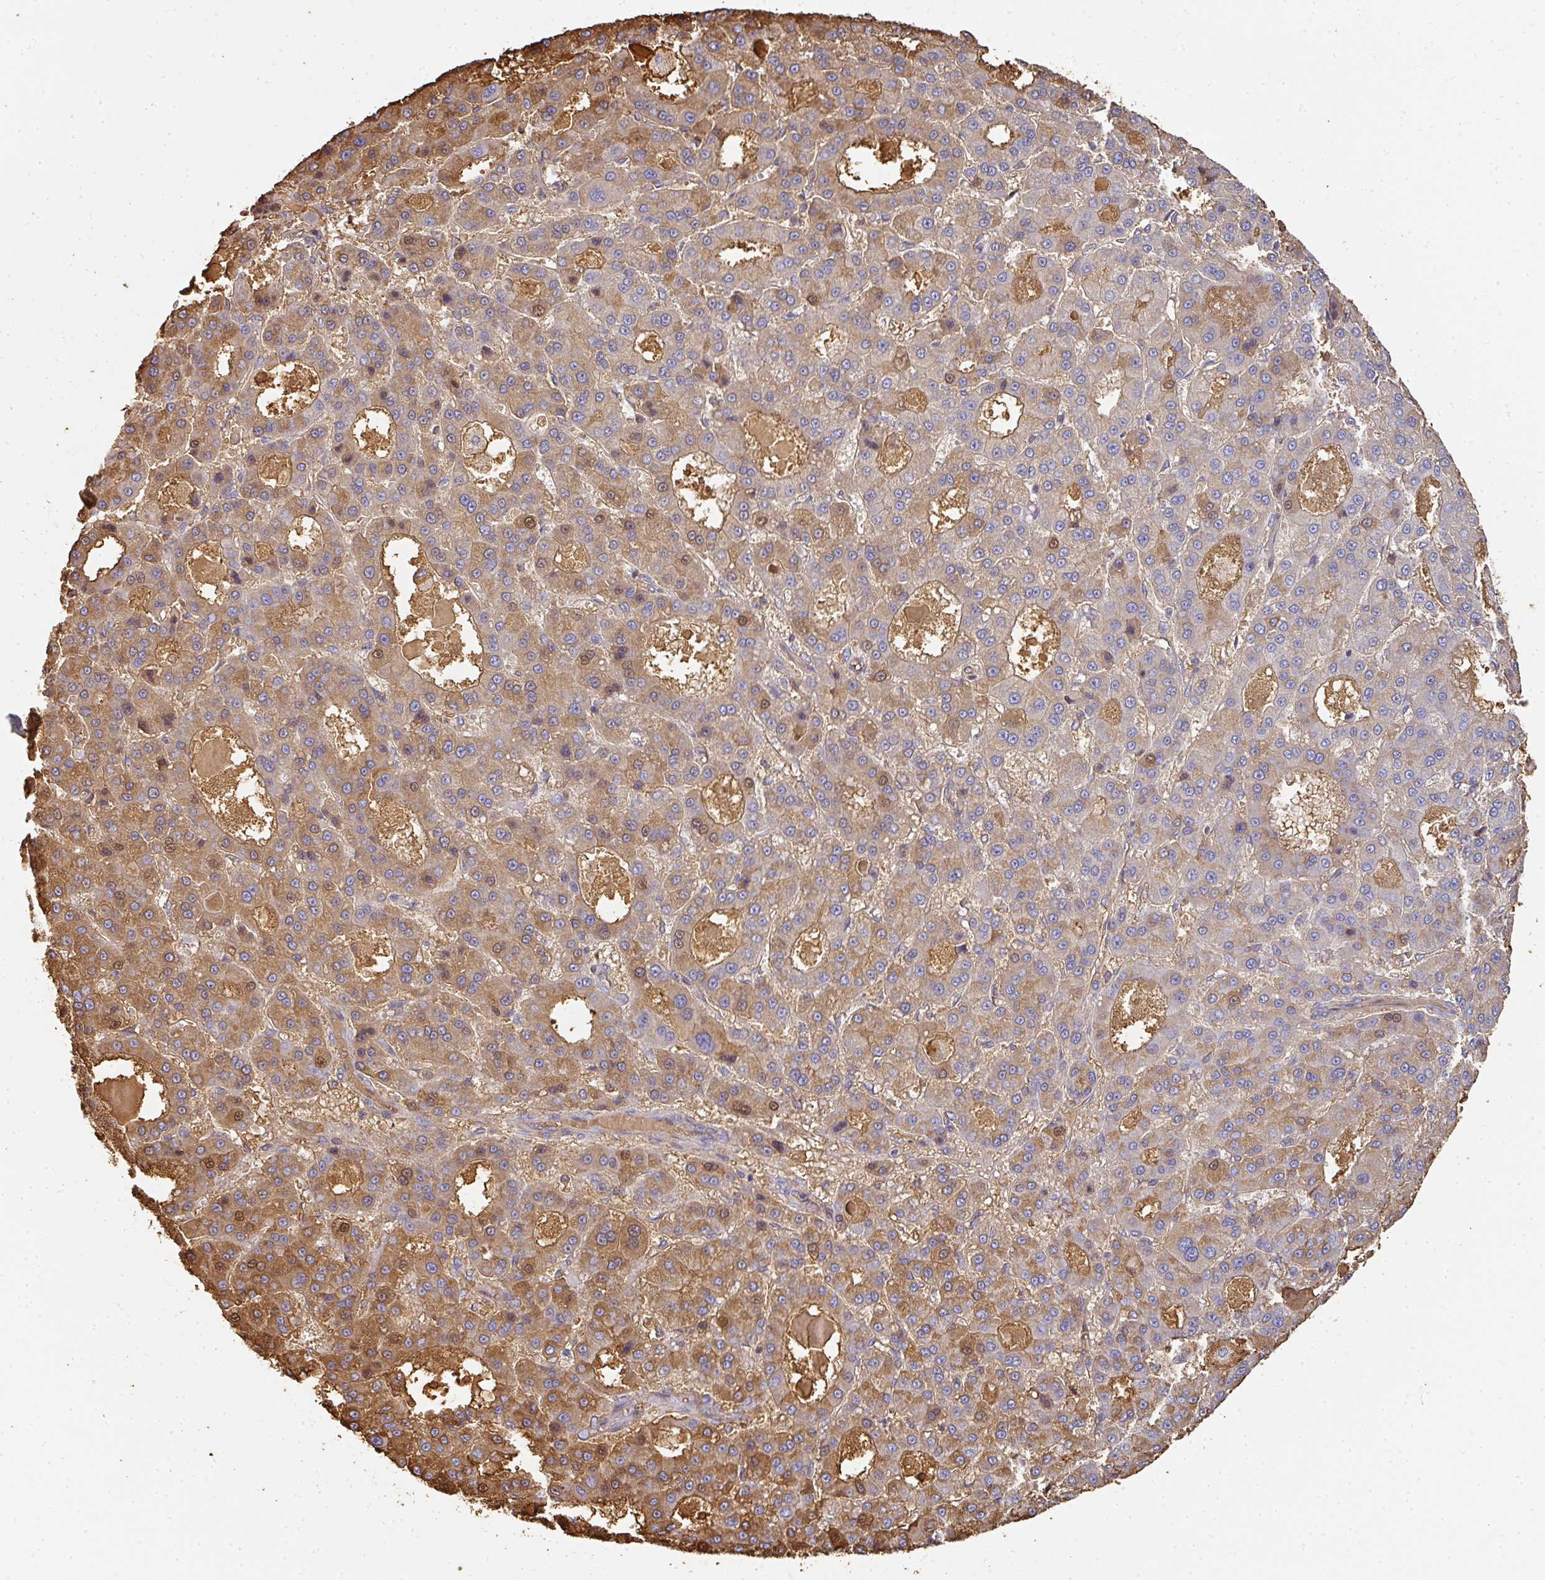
{"staining": {"intensity": "moderate", "quantity": ">75%", "location": "cytoplasmic/membranous"}, "tissue": "liver cancer", "cell_type": "Tumor cells", "image_type": "cancer", "snomed": [{"axis": "morphology", "description": "Carcinoma, Hepatocellular, NOS"}, {"axis": "topography", "description": "Liver"}], "caption": "DAB immunohistochemical staining of liver hepatocellular carcinoma demonstrates moderate cytoplasmic/membranous protein positivity in about >75% of tumor cells.", "gene": "ALB", "patient": {"sex": "male", "age": 70}}